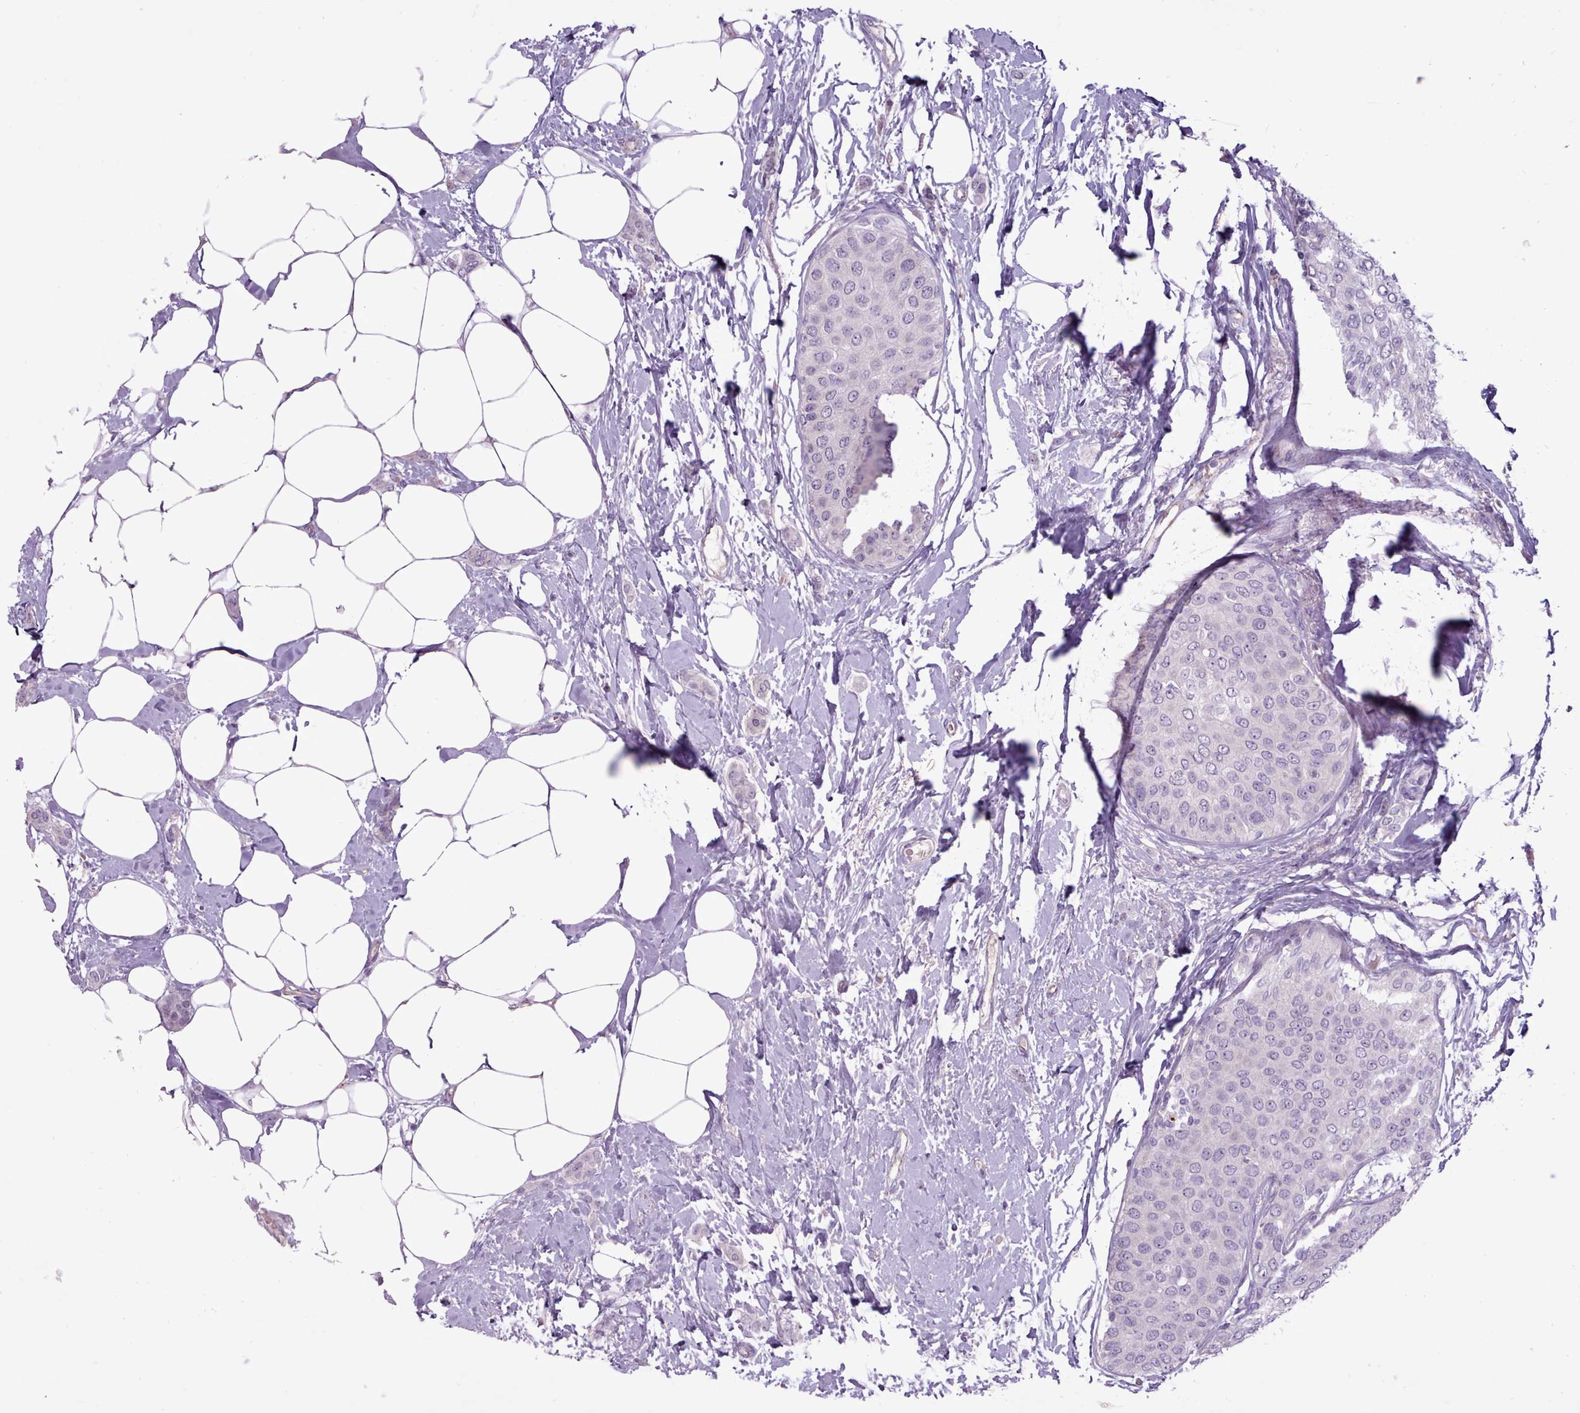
{"staining": {"intensity": "negative", "quantity": "none", "location": "none"}, "tissue": "breast cancer", "cell_type": "Tumor cells", "image_type": "cancer", "snomed": [{"axis": "morphology", "description": "Duct carcinoma"}, {"axis": "topography", "description": "Breast"}], "caption": "This is an immunohistochemistry (IHC) histopathology image of breast intraductal carcinoma. There is no expression in tumor cells.", "gene": "ATRAID", "patient": {"sex": "female", "age": 72}}